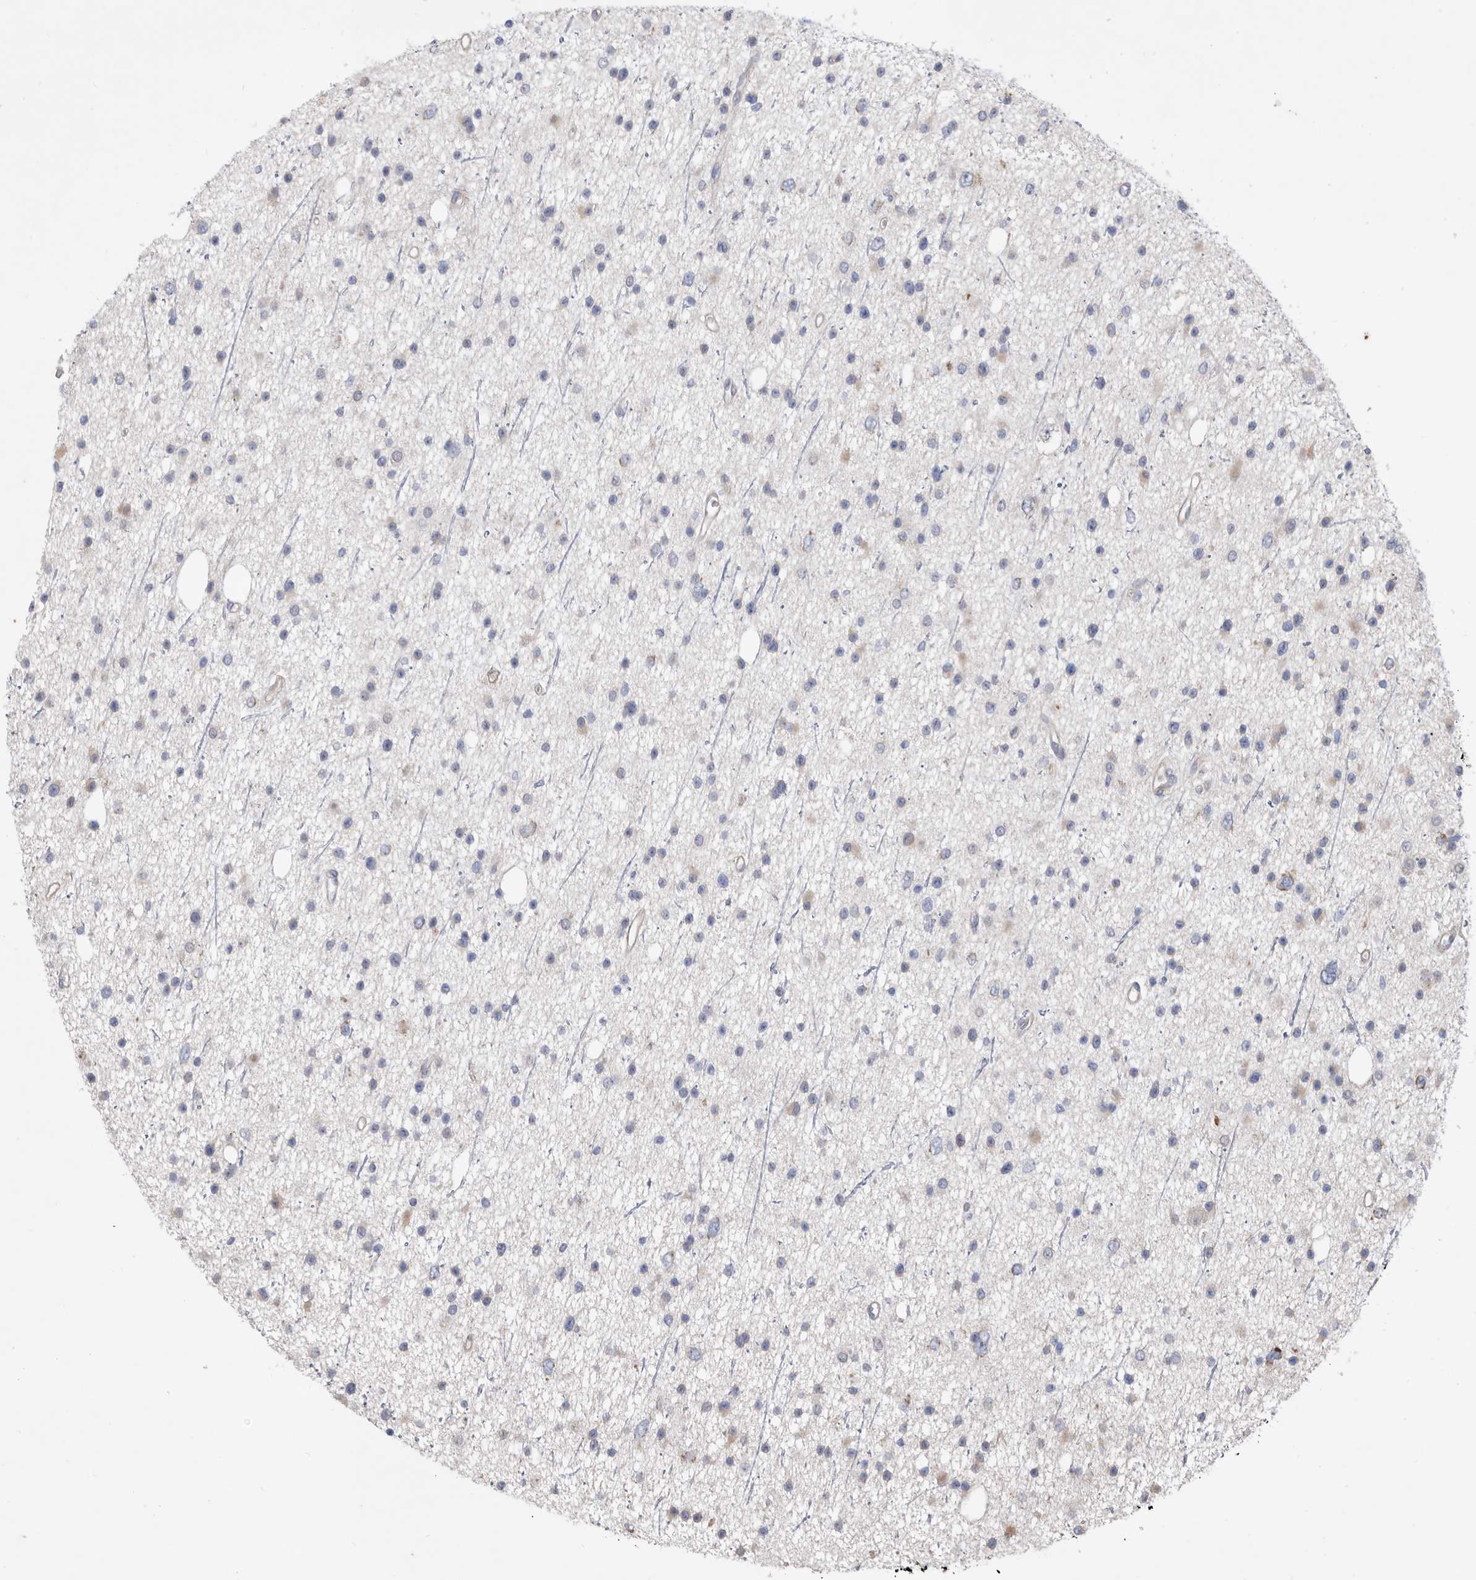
{"staining": {"intensity": "negative", "quantity": "none", "location": "none"}, "tissue": "glioma", "cell_type": "Tumor cells", "image_type": "cancer", "snomed": [{"axis": "morphology", "description": "Glioma, malignant, Low grade"}, {"axis": "topography", "description": "Cerebral cortex"}], "caption": "IHC histopathology image of neoplastic tissue: human malignant low-grade glioma stained with DAB (3,3'-diaminobenzidine) shows no significant protein expression in tumor cells. The staining is performed using DAB brown chromogen with nuclei counter-stained in using hematoxylin.", "gene": "ATP13A3", "patient": {"sex": "female", "age": 39}}